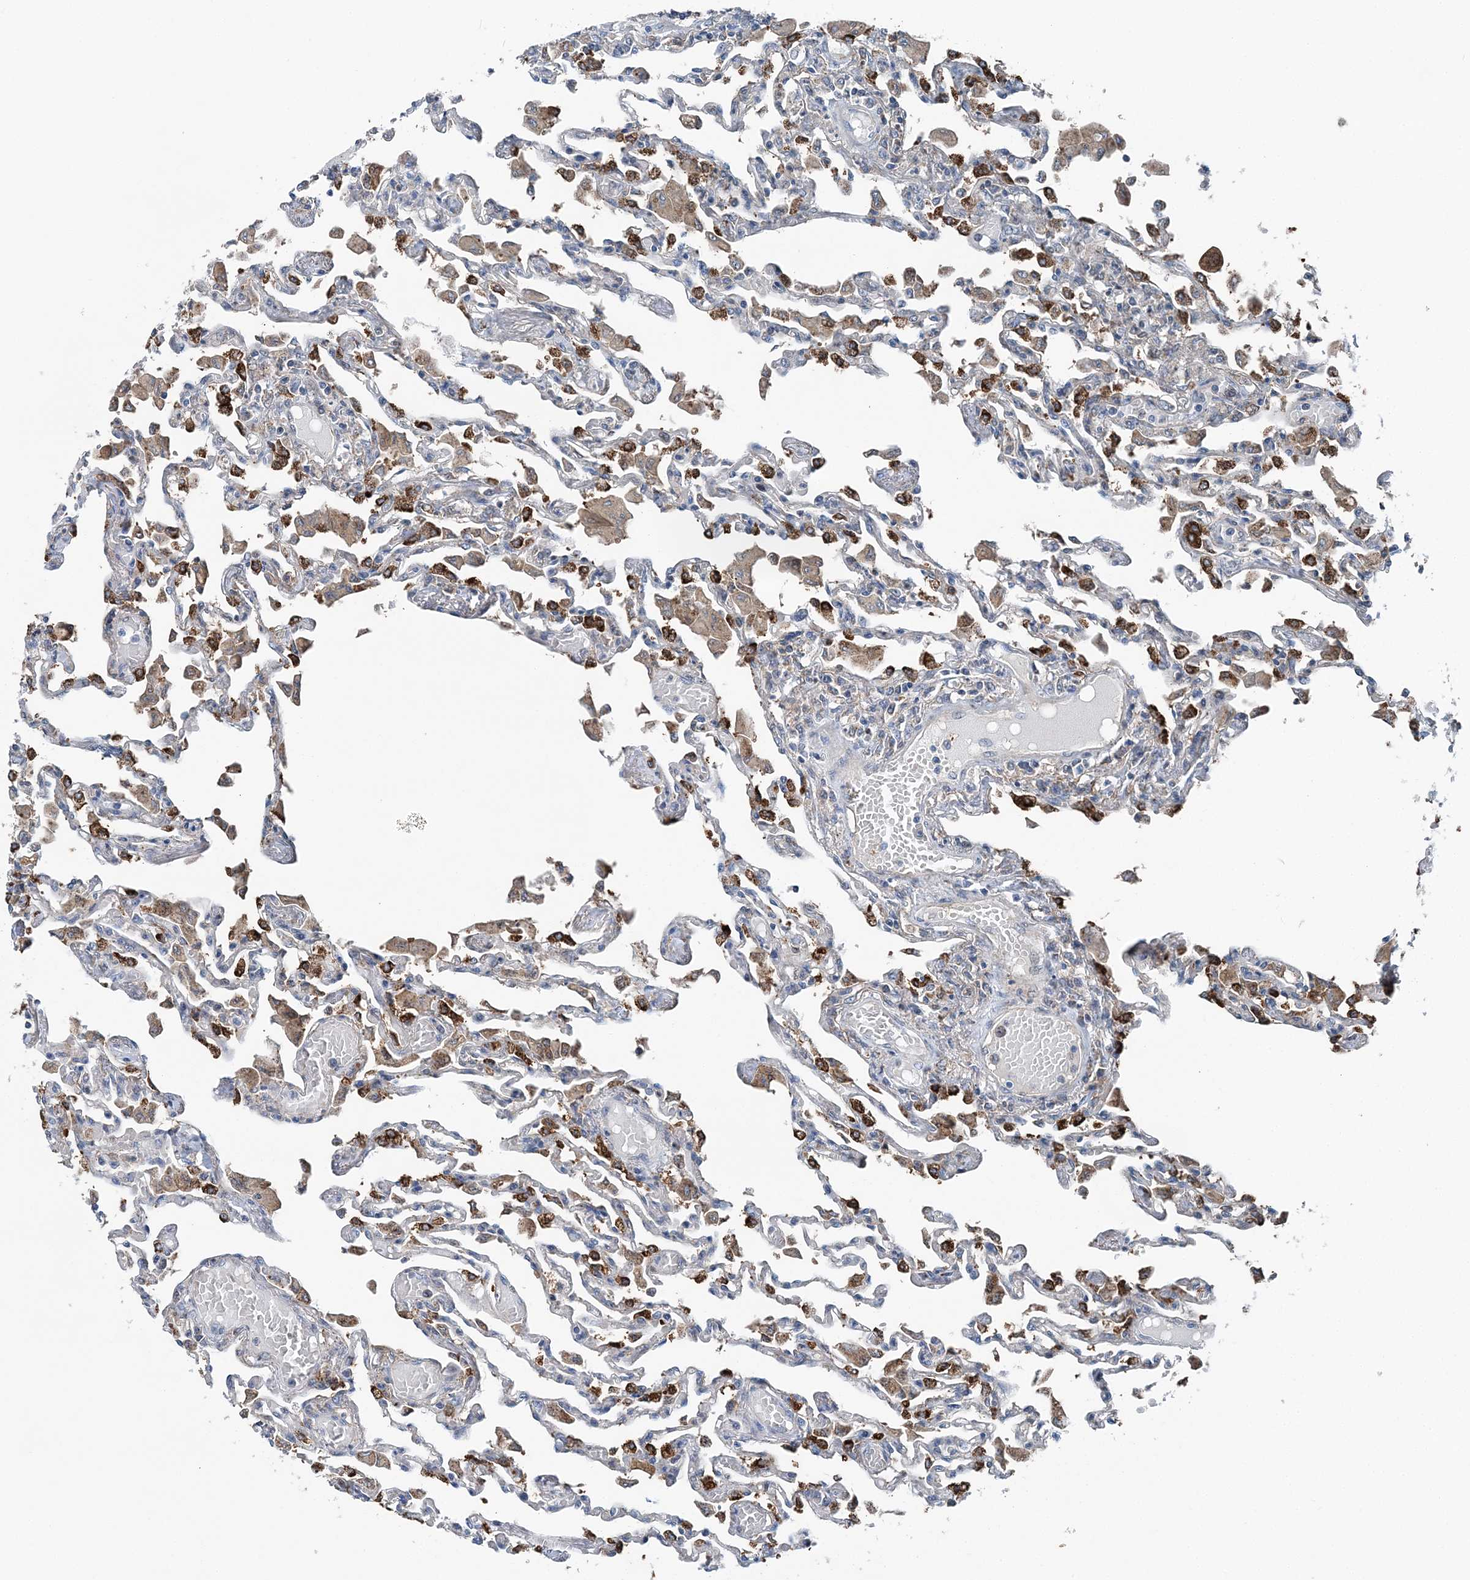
{"staining": {"intensity": "strong", "quantity": "25%-75%", "location": "cytoplasmic/membranous"}, "tissue": "lung", "cell_type": "Alveolar cells", "image_type": "normal", "snomed": [{"axis": "morphology", "description": "Normal tissue, NOS"}, {"axis": "topography", "description": "Bronchus"}, {"axis": "topography", "description": "Lung"}], "caption": "Unremarkable lung was stained to show a protein in brown. There is high levels of strong cytoplasmic/membranous staining in approximately 25%-75% of alveolar cells. (brown staining indicates protein expression, while blue staining denotes nuclei).", "gene": "SPOPL", "patient": {"sex": "female", "age": 49}}